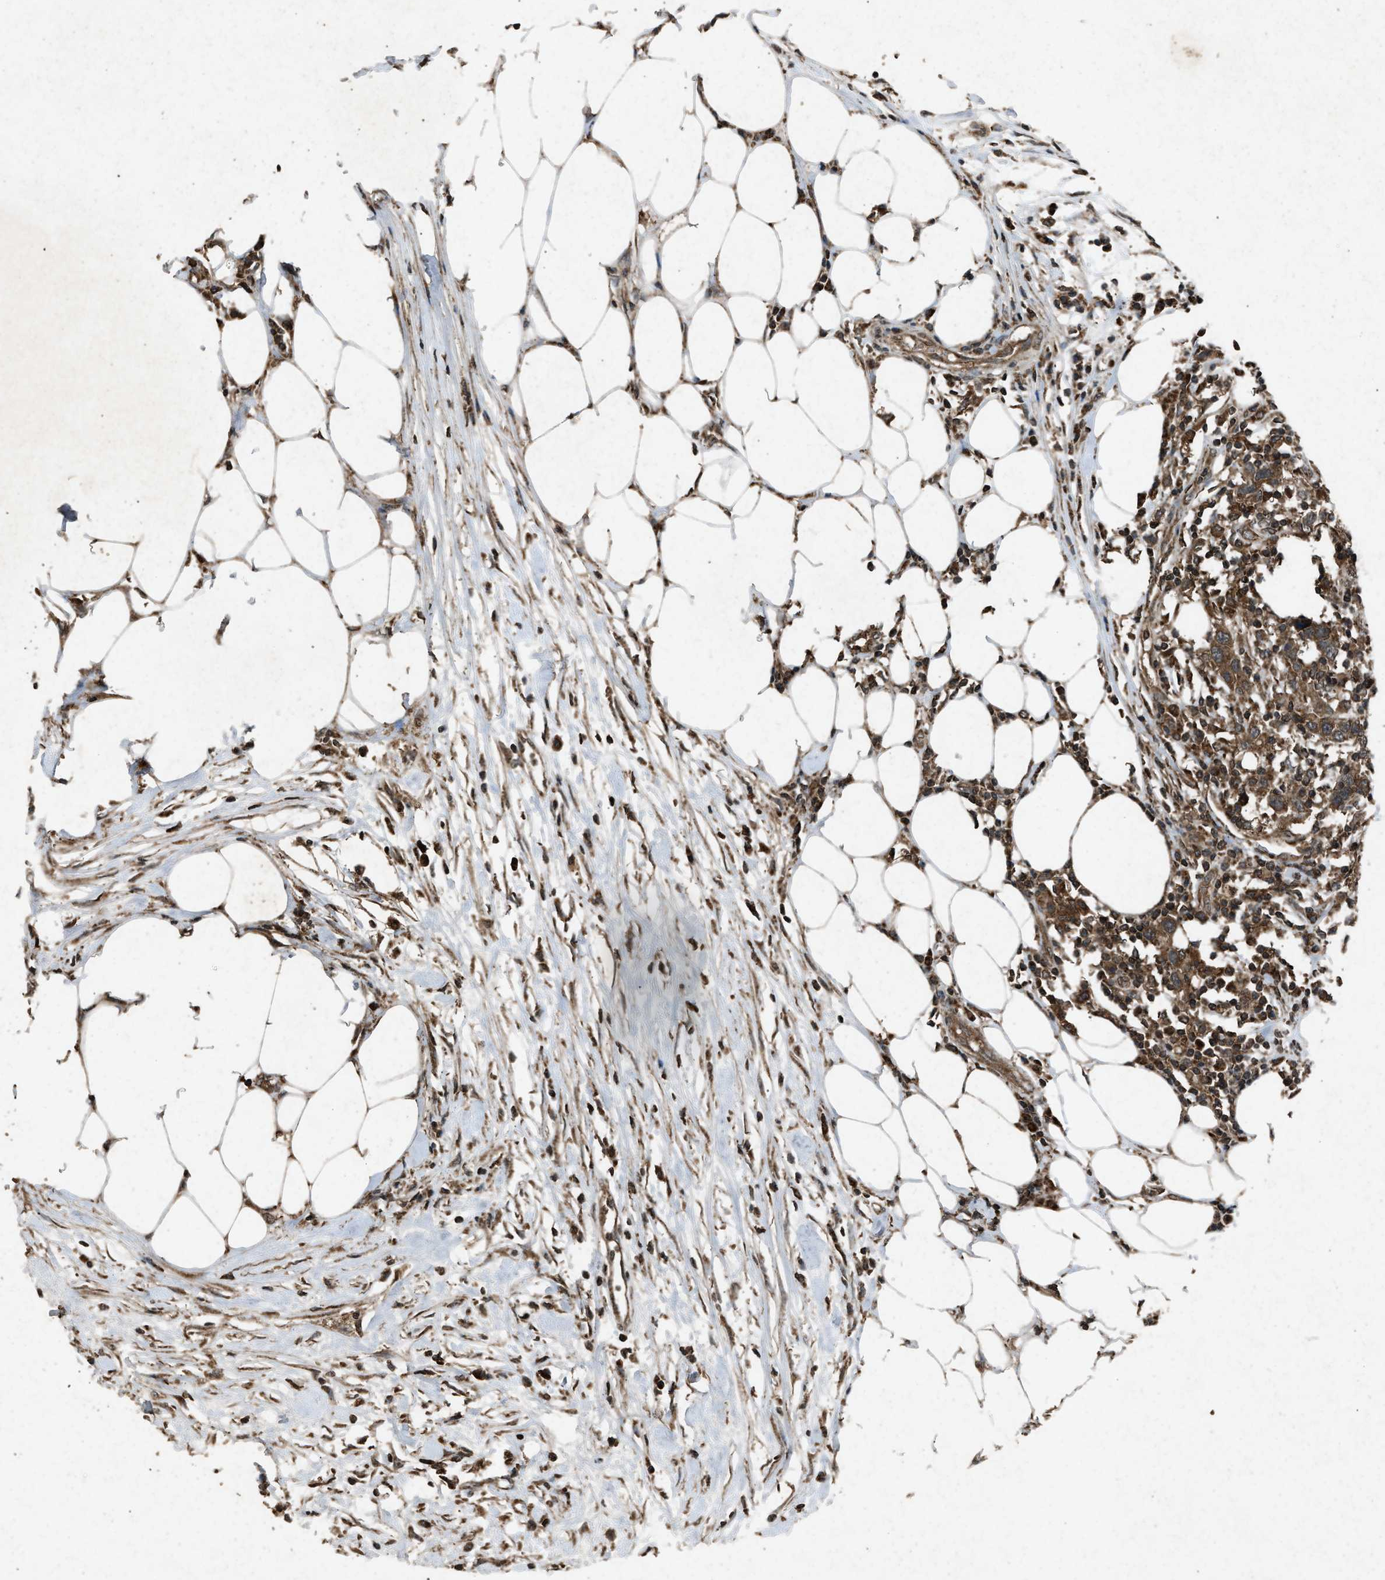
{"staining": {"intensity": "moderate", "quantity": ">75%", "location": "cytoplasmic/membranous"}, "tissue": "urothelial cancer", "cell_type": "Tumor cells", "image_type": "cancer", "snomed": [{"axis": "morphology", "description": "Urothelial carcinoma, High grade"}, {"axis": "topography", "description": "Urinary bladder"}], "caption": "Immunohistochemical staining of urothelial cancer demonstrates medium levels of moderate cytoplasmic/membranous positivity in approximately >75% of tumor cells. Ihc stains the protein of interest in brown and the nuclei are stained blue.", "gene": "OAS1", "patient": {"sex": "male", "age": 61}}